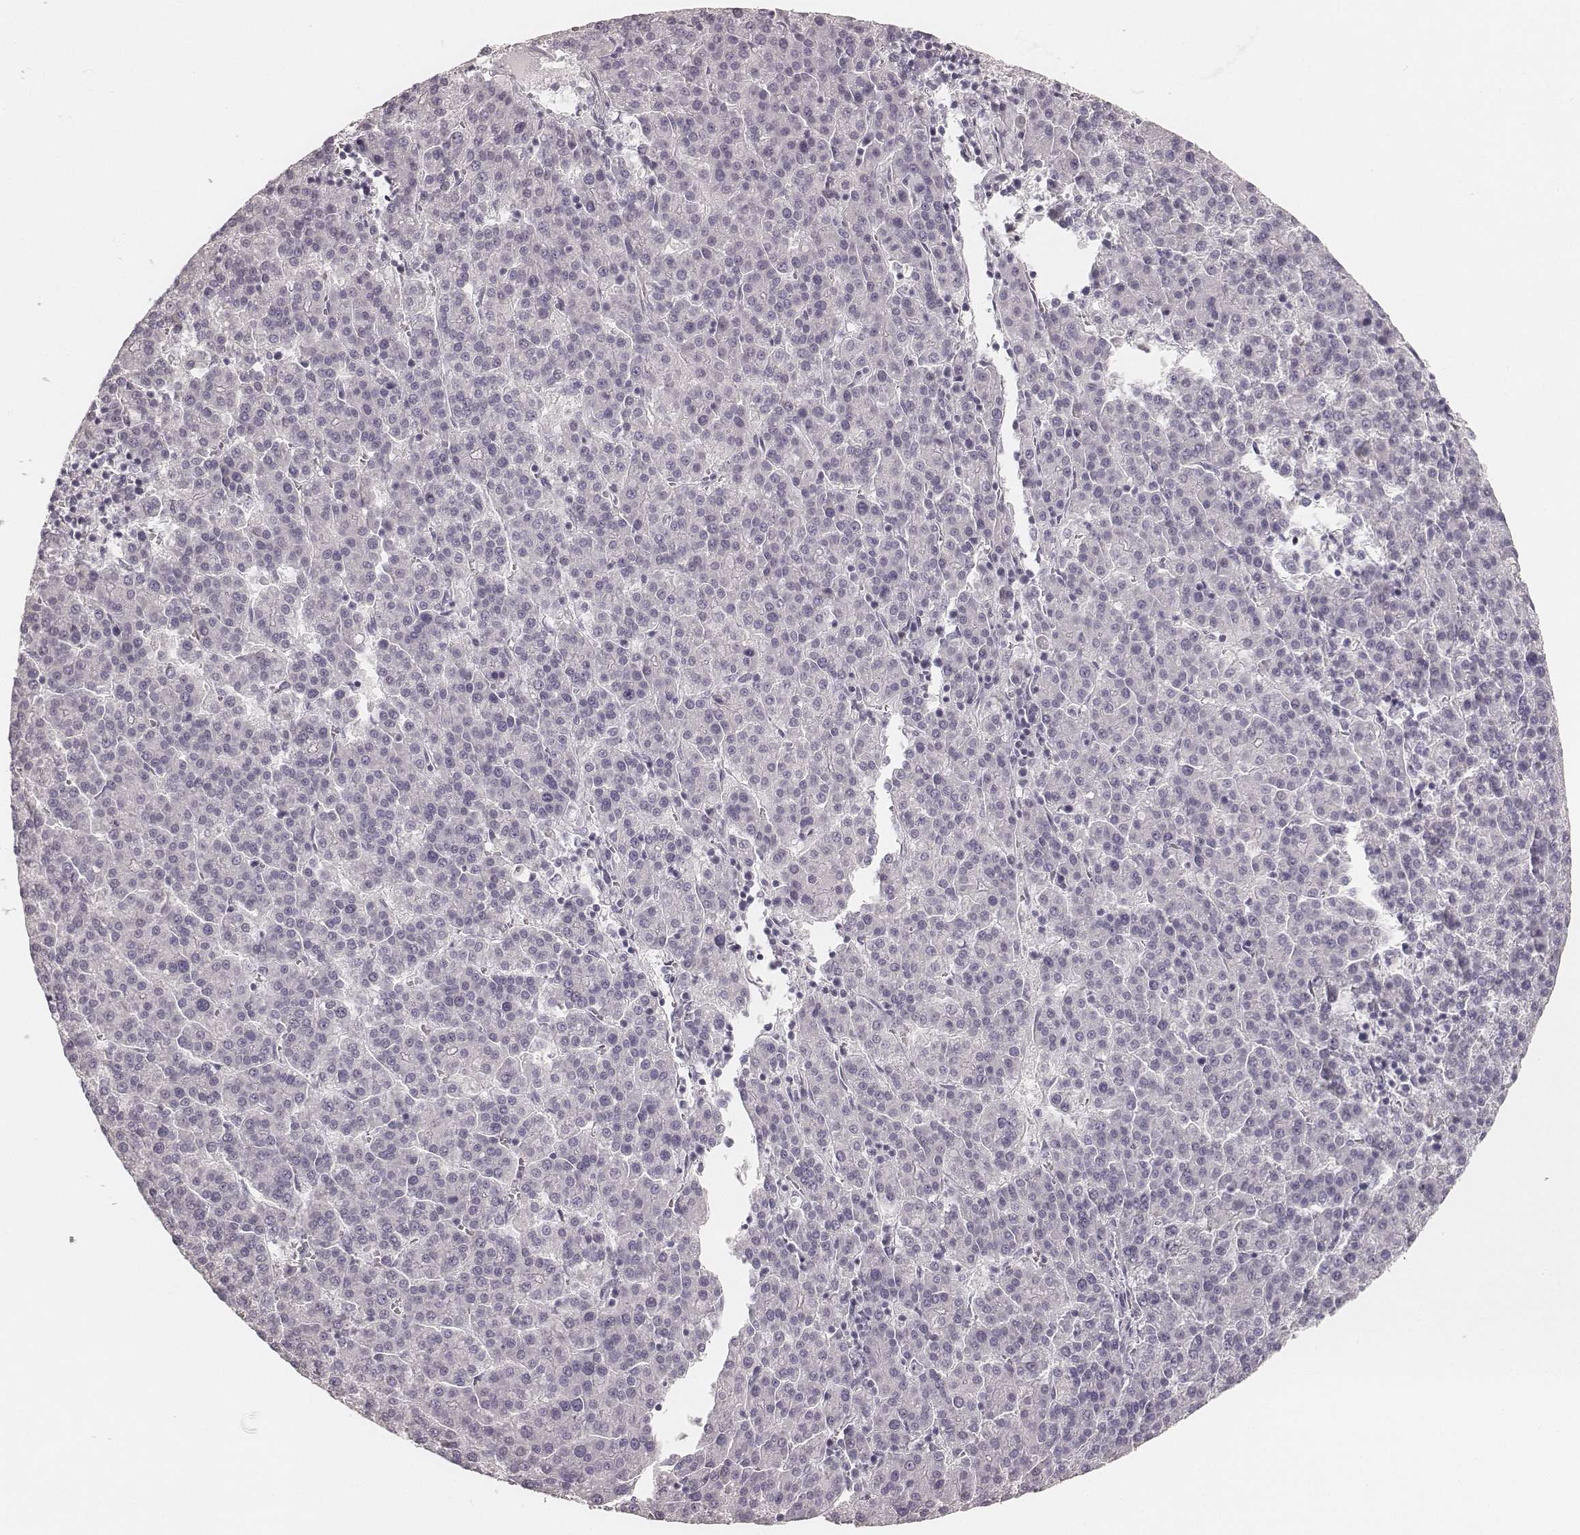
{"staining": {"intensity": "negative", "quantity": "none", "location": "none"}, "tissue": "liver cancer", "cell_type": "Tumor cells", "image_type": "cancer", "snomed": [{"axis": "morphology", "description": "Carcinoma, Hepatocellular, NOS"}, {"axis": "topography", "description": "Liver"}], "caption": "Liver cancer was stained to show a protein in brown. There is no significant positivity in tumor cells. Nuclei are stained in blue.", "gene": "KRT72", "patient": {"sex": "female", "age": 58}}